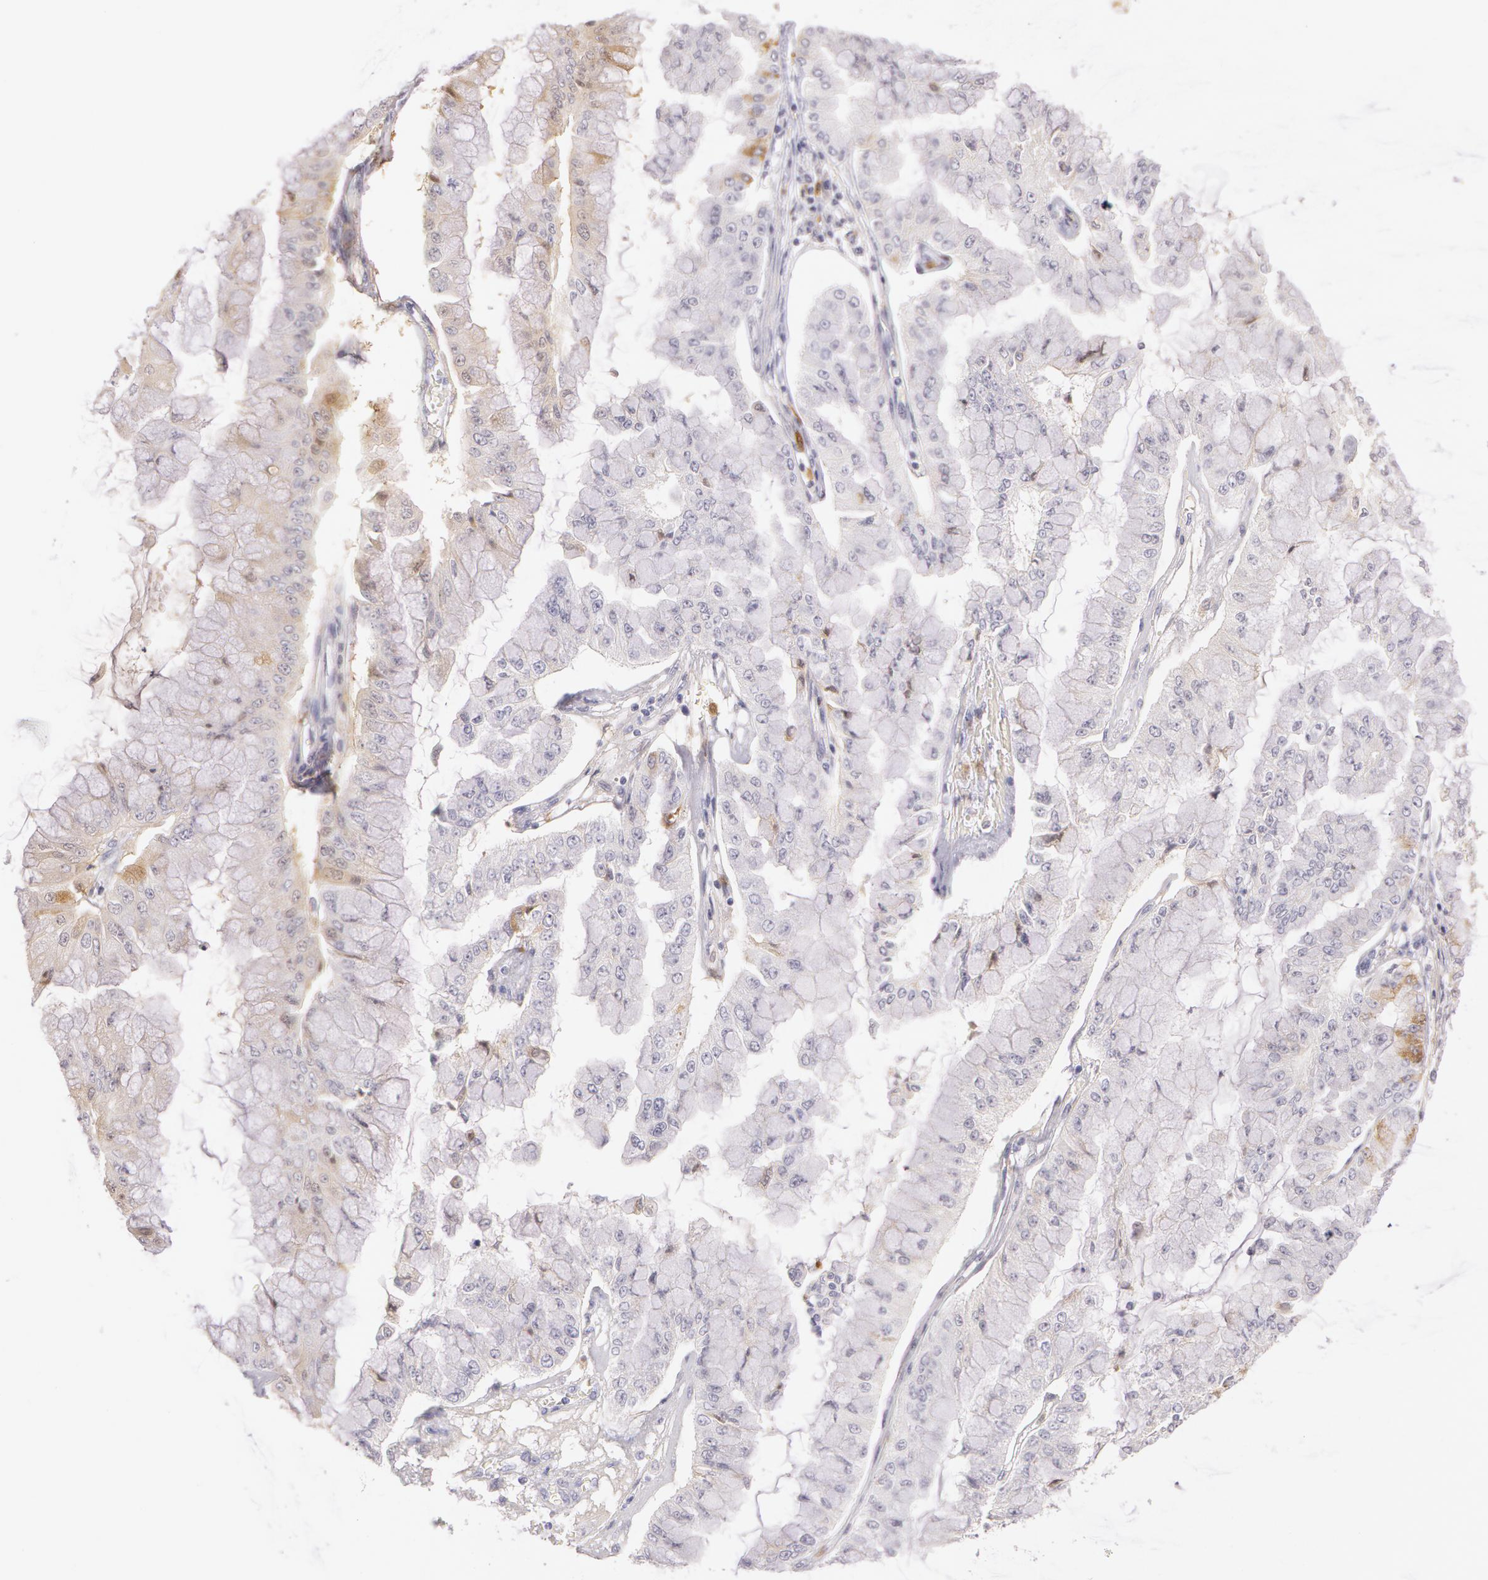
{"staining": {"intensity": "weak", "quantity": "<25%", "location": "cytoplasmic/membranous"}, "tissue": "liver cancer", "cell_type": "Tumor cells", "image_type": "cancer", "snomed": [{"axis": "morphology", "description": "Cholangiocarcinoma"}, {"axis": "topography", "description": "Liver"}], "caption": "Immunohistochemistry (IHC) of human cholangiocarcinoma (liver) displays no expression in tumor cells.", "gene": "LBP", "patient": {"sex": "female", "age": 79}}